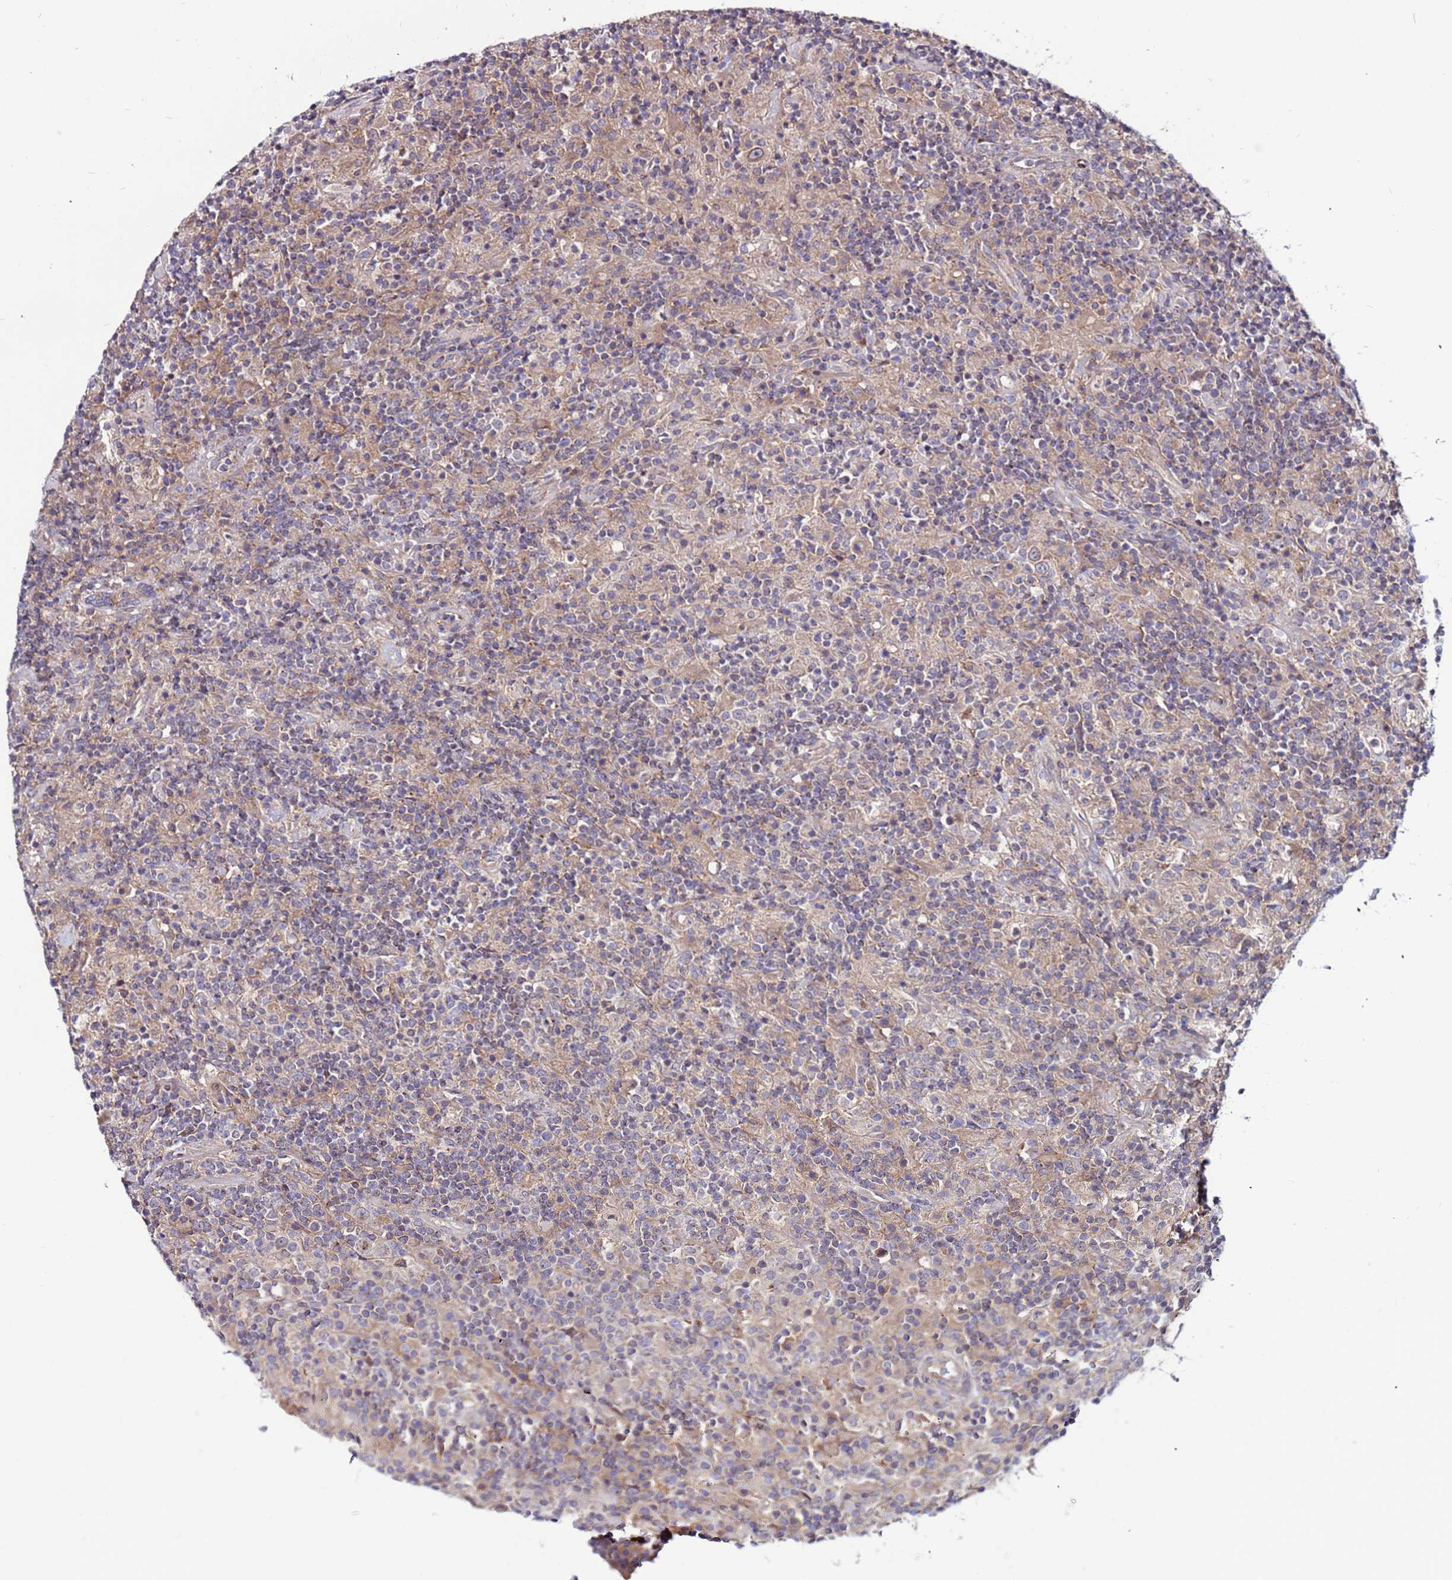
{"staining": {"intensity": "moderate", "quantity": "<25%", "location": "cytoplasmic/membranous"}, "tissue": "lymphoma", "cell_type": "Tumor cells", "image_type": "cancer", "snomed": [{"axis": "morphology", "description": "Hodgkin's disease, NOS"}, {"axis": "topography", "description": "Lymph node"}], "caption": "A brown stain labels moderate cytoplasmic/membranous expression of a protein in human Hodgkin's disease tumor cells.", "gene": "CCDC71", "patient": {"sex": "male", "age": 70}}